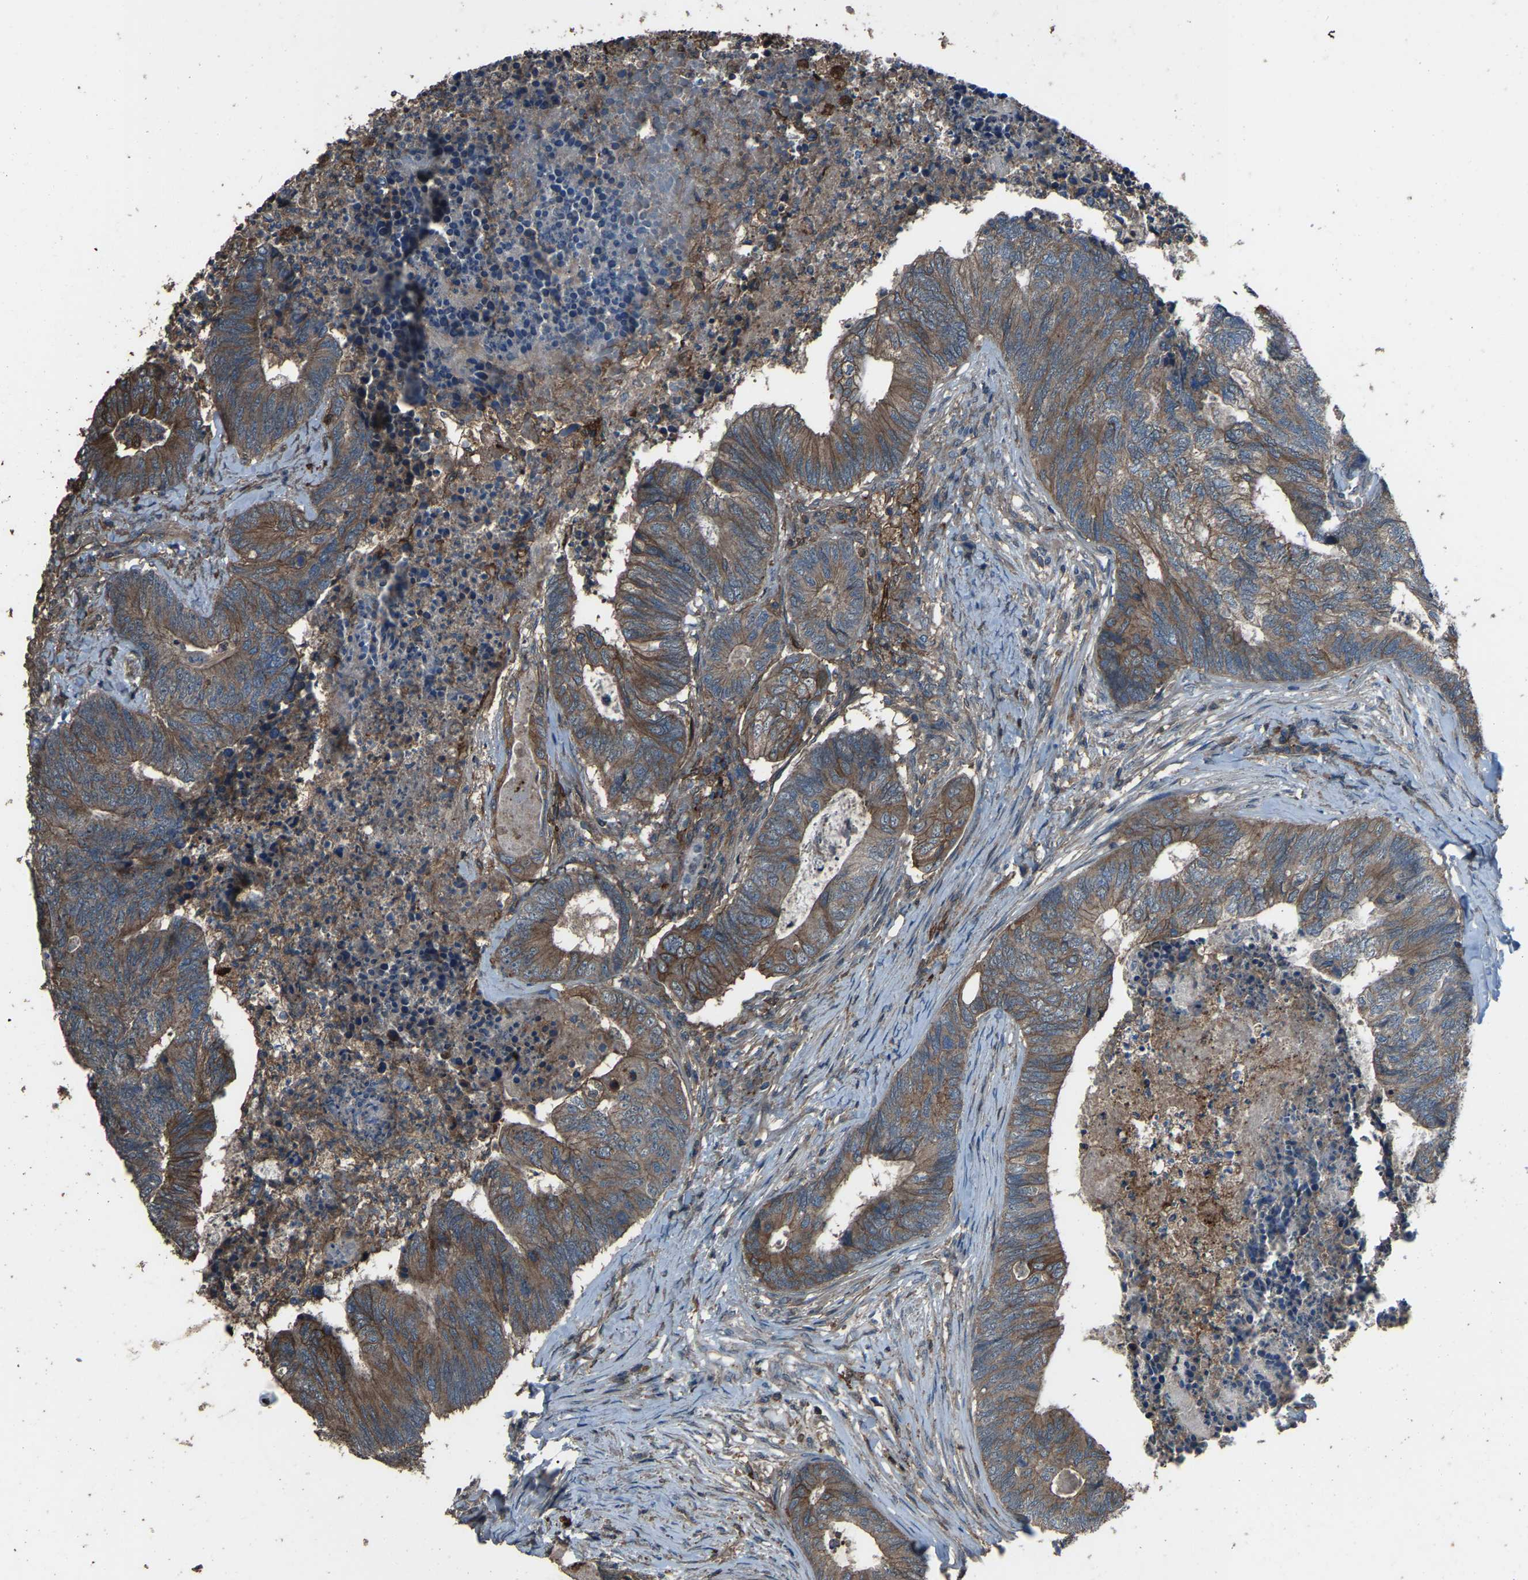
{"staining": {"intensity": "moderate", "quantity": ">75%", "location": "cytoplasmic/membranous"}, "tissue": "colorectal cancer", "cell_type": "Tumor cells", "image_type": "cancer", "snomed": [{"axis": "morphology", "description": "Adenocarcinoma, NOS"}, {"axis": "topography", "description": "Colon"}], "caption": "DAB immunohistochemical staining of colorectal cancer shows moderate cytoplasmic/membranous protein positivity in approximately >75% of tumor cells. Using DAB (brown) and hematoxylin (blue) stains, captured at high magnification using brightfield microscopy.", "gene": "SLC4A2", "patient": {"sex": "female", "age": 67}}